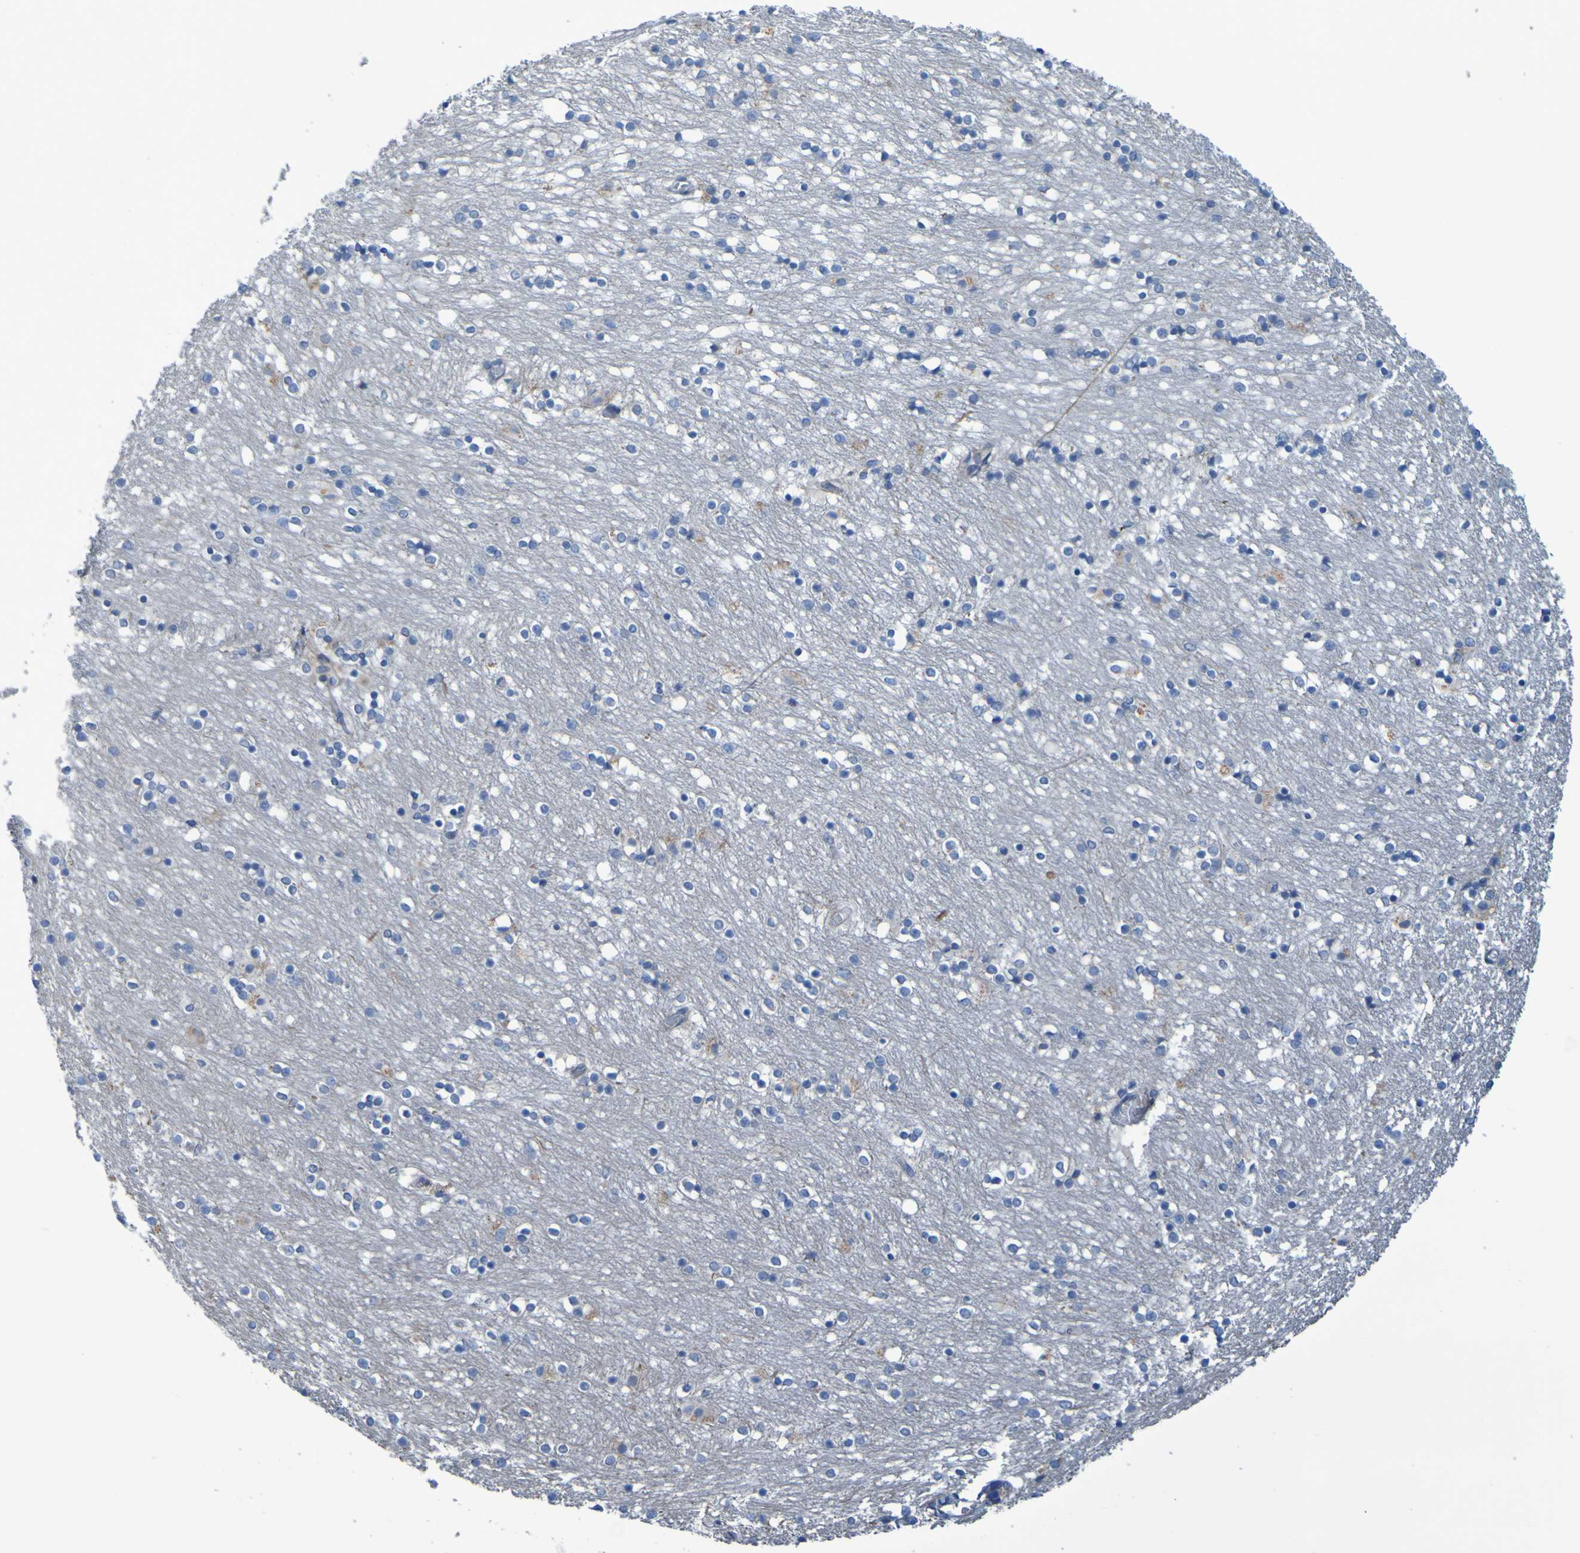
{"staining": {"intensity": "moderate", "quantity": "<25%", "location": "cytoplasmic/membranous"}, "tissue": "caudate", "cell_type": "Glial cells", "image_type": "normal", "snomed": [{"axis": "morphology", "description": "Normal tissue, NOS"}, {"axis": "topography", "description": "Lateral ventricle wall"}], "caption": "Immunohistochemical staining of unremarkable human caudate reveals moderate cytoplasmic/membranous protein staining in approximately <25% of glial cells. Nuclei are stained in blue.", "gene": "NPRL3", "patient": {"sex": "female", "age": 54}}